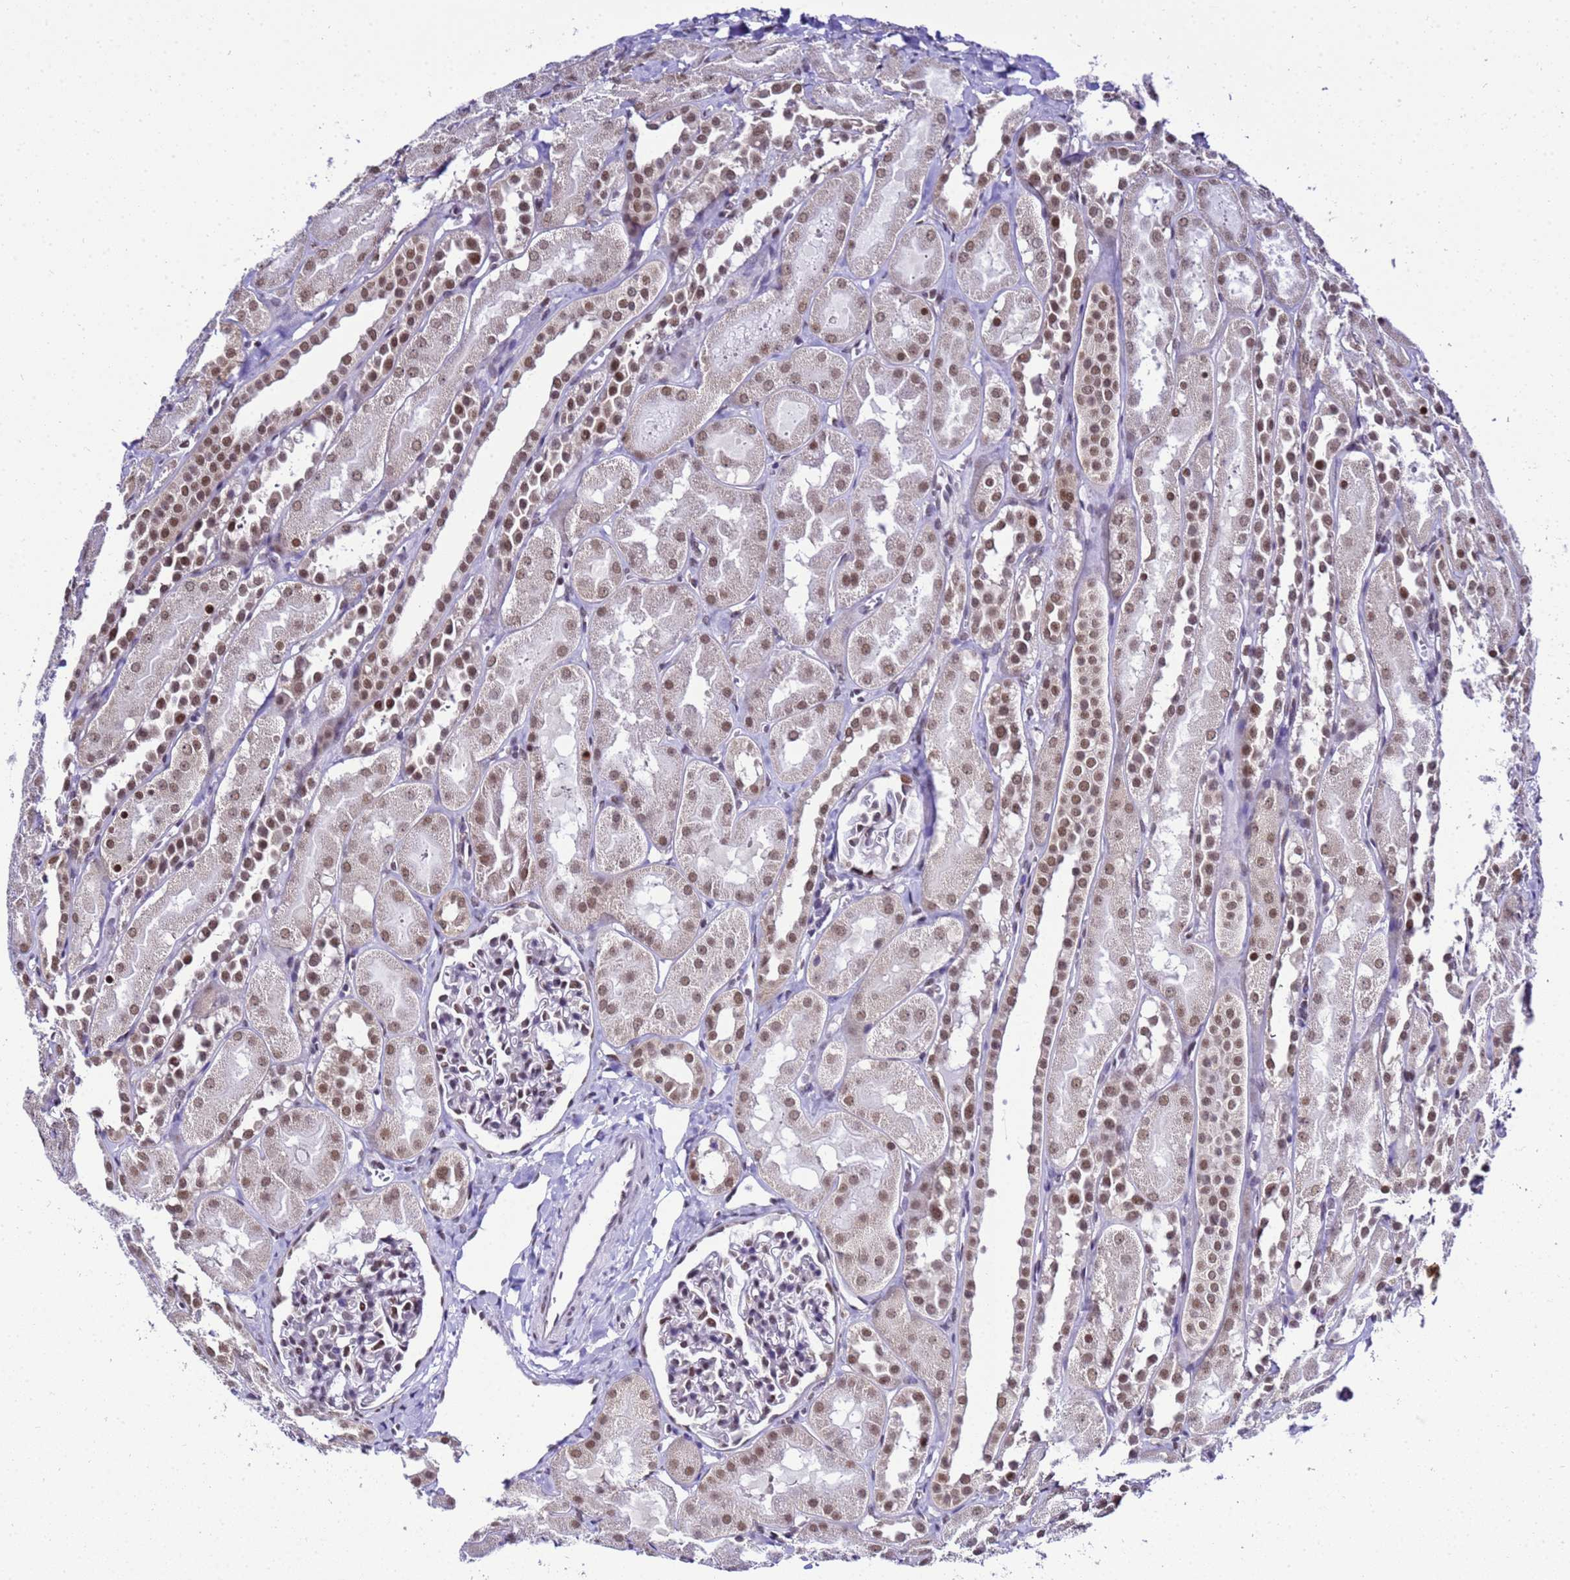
{"staining": {"intensity": "moderate", "quantity": "<25%", "location": "nuclear"}, "tissue": "kidney", "cell_type": "Cells in glomeruli", "image_type": "normal", "snomed": [{"axis": "morphology", "description": "Normal tissue, NOS"}, {"axis": "topography", "description": "Kidney"}, {"axis": "topography", "description": "Urinary bladder"}], "caption": "Immunohistochemistry (IHC) (DAB) staining of unremarkable human kidney reveals moderate nuclear protein positivity in about <25% of cells in glomeruli.", "gene": "SMN1", "patient": {"sex": "male", "age": 16}}